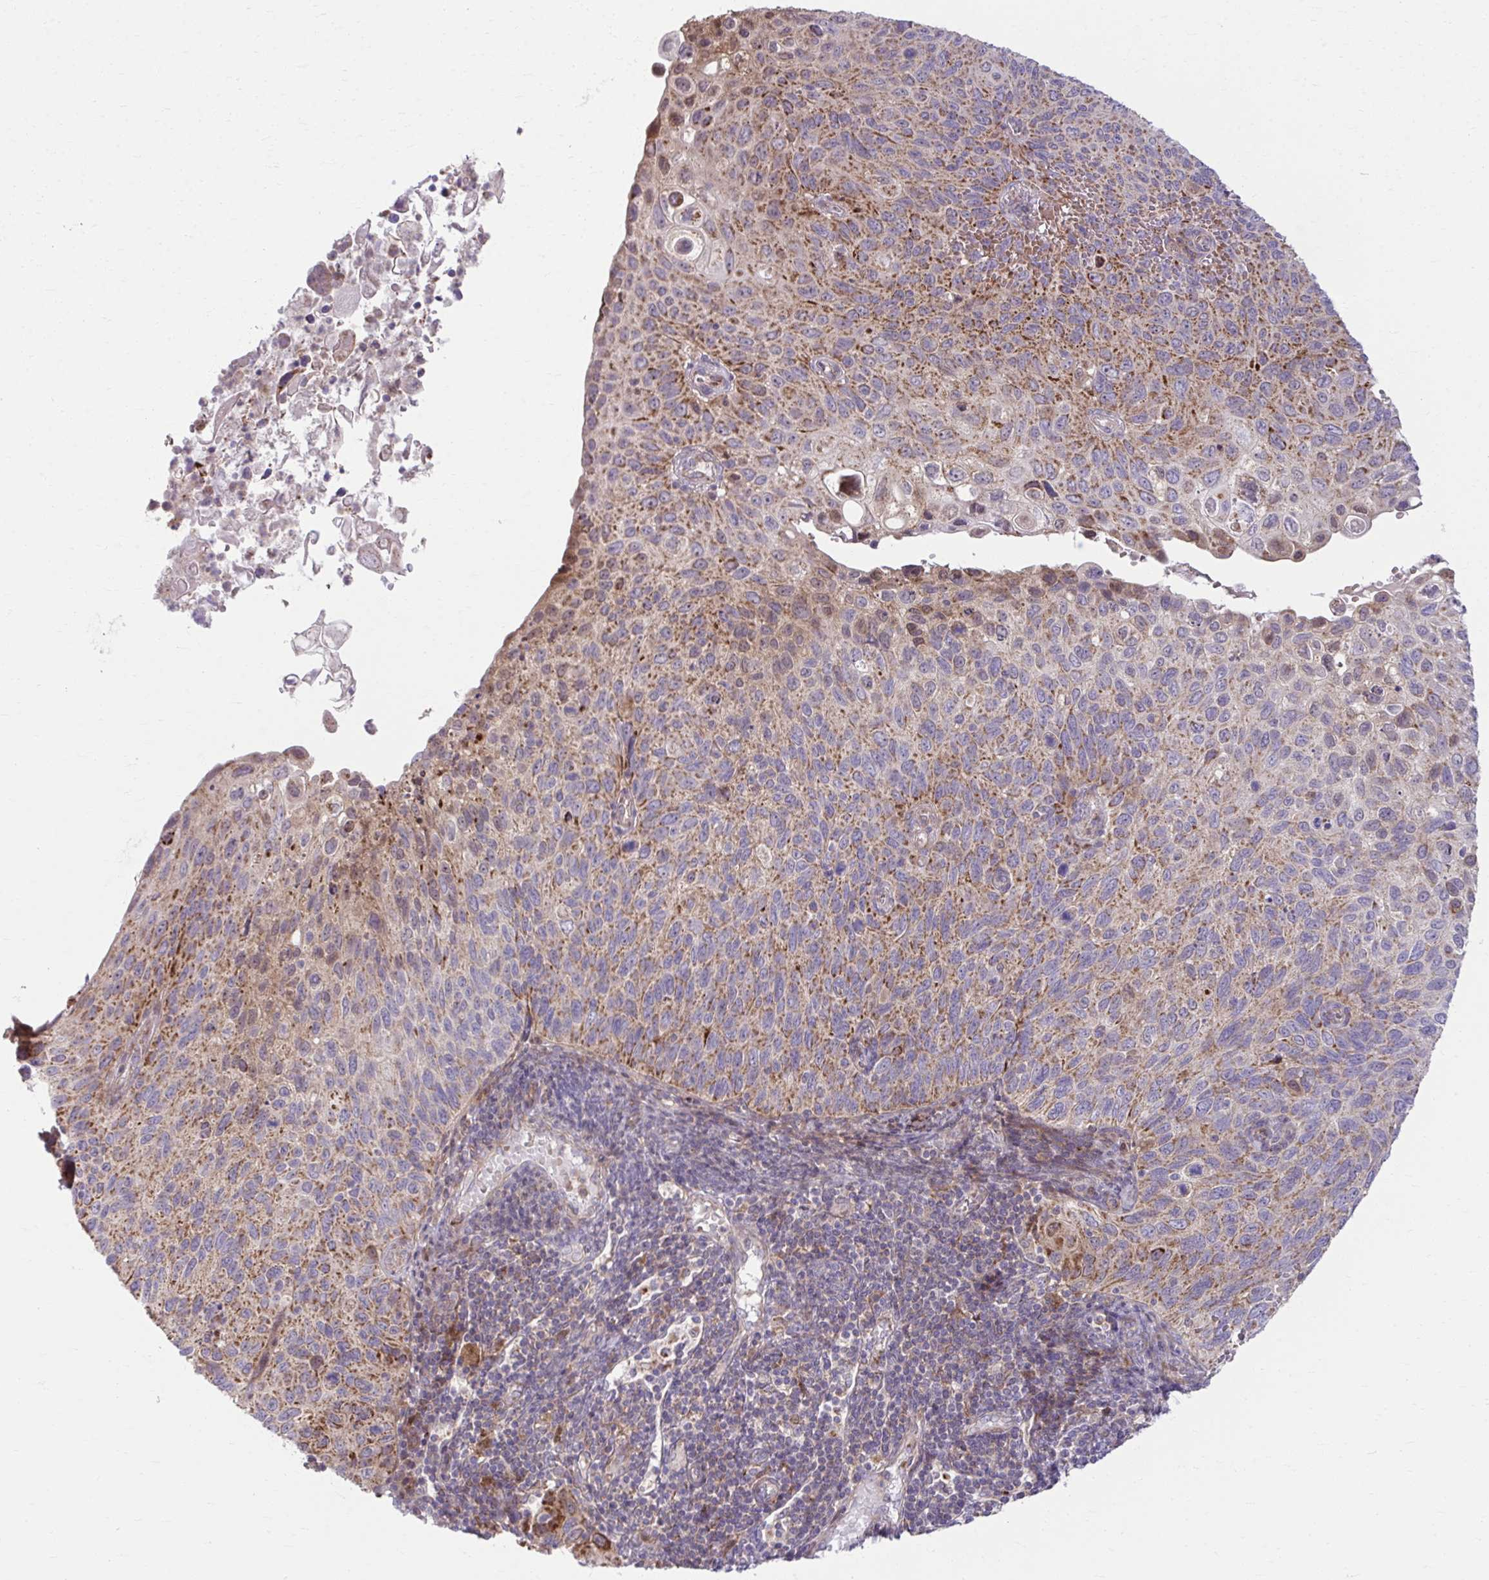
{"staining": {"intensity": "moderate", "quantity": ">75%", "location": "cytoplasmic/membranous"}, "tissue": "cervical cancer", "cell_type": "Tumor cells", "image_type": "cancer", "snomed": [{"axis": "morphology", "description": "Squamous cell carcinoma, NOS"}, {"axis": "topography", "description": "Cervix"}], "caption": "High-magnification brightfield microscopy of cervical squamous cell carcinoma stained with DAB (brown) and counterstained with hematoxylin (blue). tumor cells exhibit moderate cytoplasmic/membranous positivity is appreciated in approximately>75% of cells.", "gene": "C16orf54", "patient": {"sex": "female", "age": 70}}